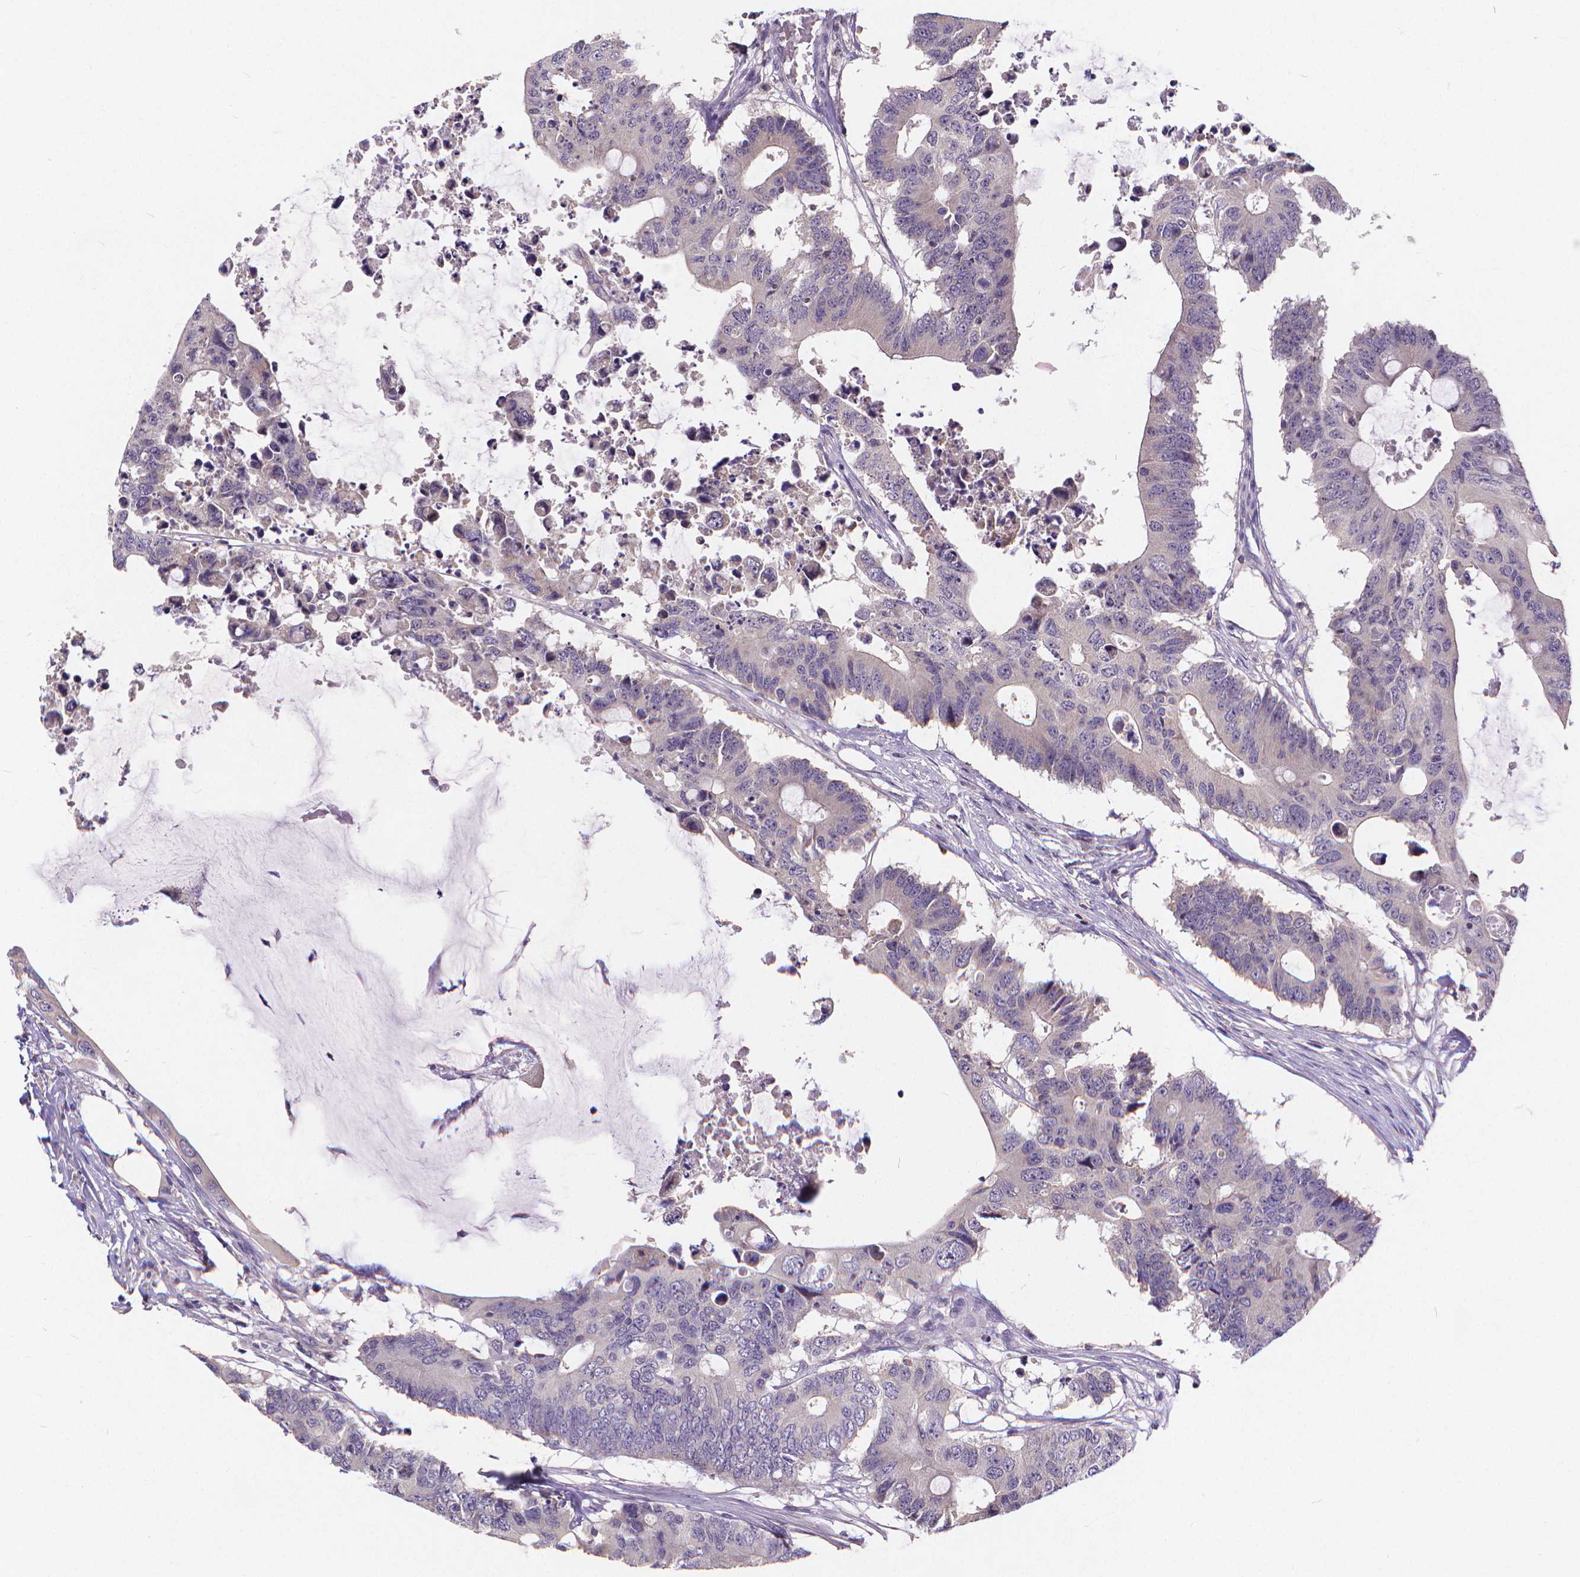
{"staining": {"intensity": "negative", "quantity": "none", "location": "none"}, "tissue": "colorectal cancer", "cell_type": "Tumor cells", "image_type": "cancer", "snomed": [{"axis": "morphology", "description": "Adenocarcinoma, NOS"}, {"axis": "topography", "description": "Colon"}], "caption": "The immunohistochemistry photomicrograph has no significant positivity in tumor cells of colorectal cancer tissue.", "gene": "GLRB", "patient": {"sex": "male", "age": 71}}